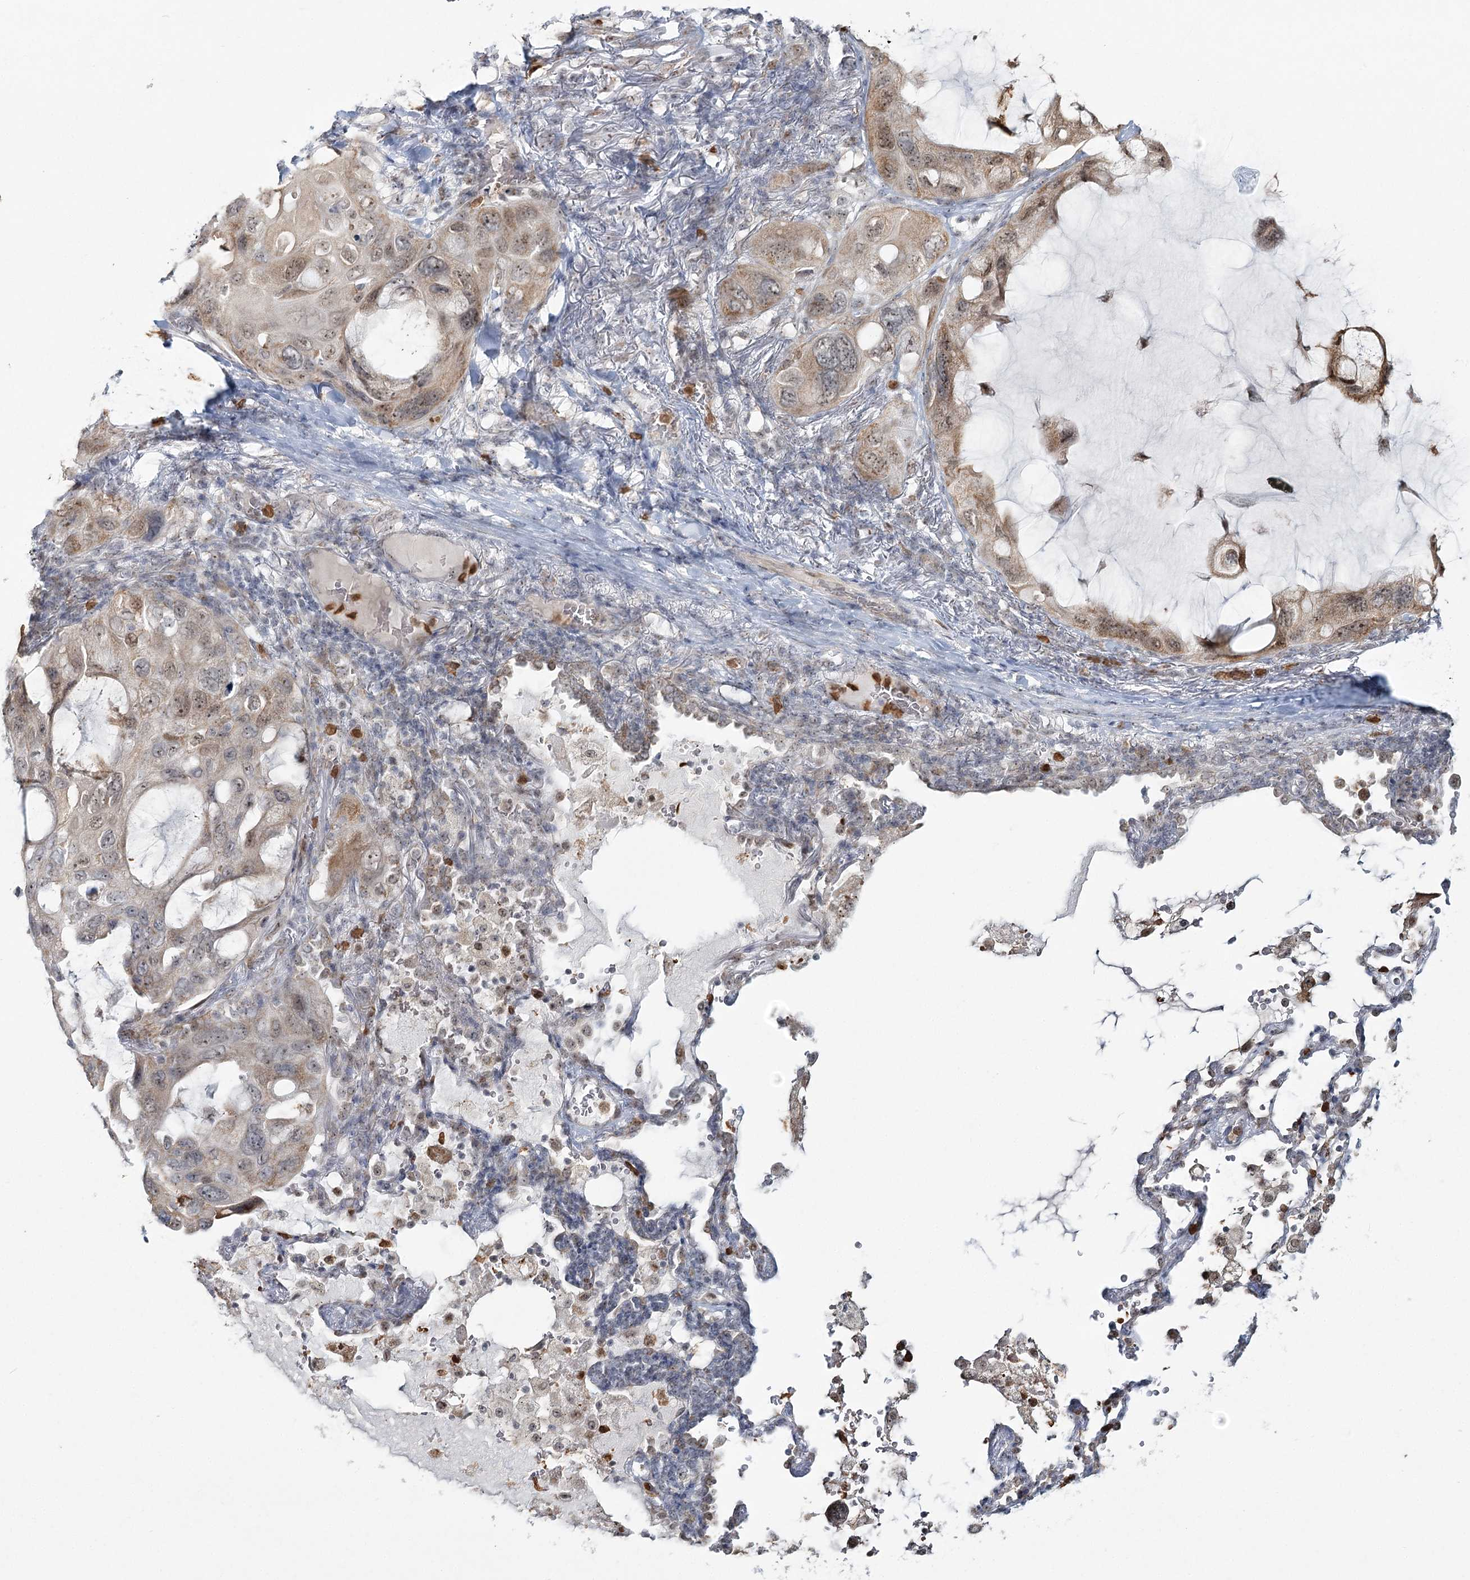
{"staining": {"intensity": "moderate", "quantity": ">75%", "location": "cytoplasmic/membranous,nuclear"}, "tissue": "lung cancer", "cell_type": "Tumor cells", "image_type": "cancer", "snomed": [{"axis": "morphology", "description": "Squamous cell carcinoma, NOS"}, {"axis": "topography", "description": "Lung"}], "caption": "Lung cancer was stained to show a protein in brown. There is medium levels of moderate cytoplasmic/membranous and nuclear staining in approximately >75% of tumor cells. The protein is stained brown, and the nuclei are stained in blue (DAB (3,3'-diaminobenzidine) IHC with brightfield microscopy, high magnification).", "gene": "ATAD1", "patient": {"sex": "female", "age": 73}}